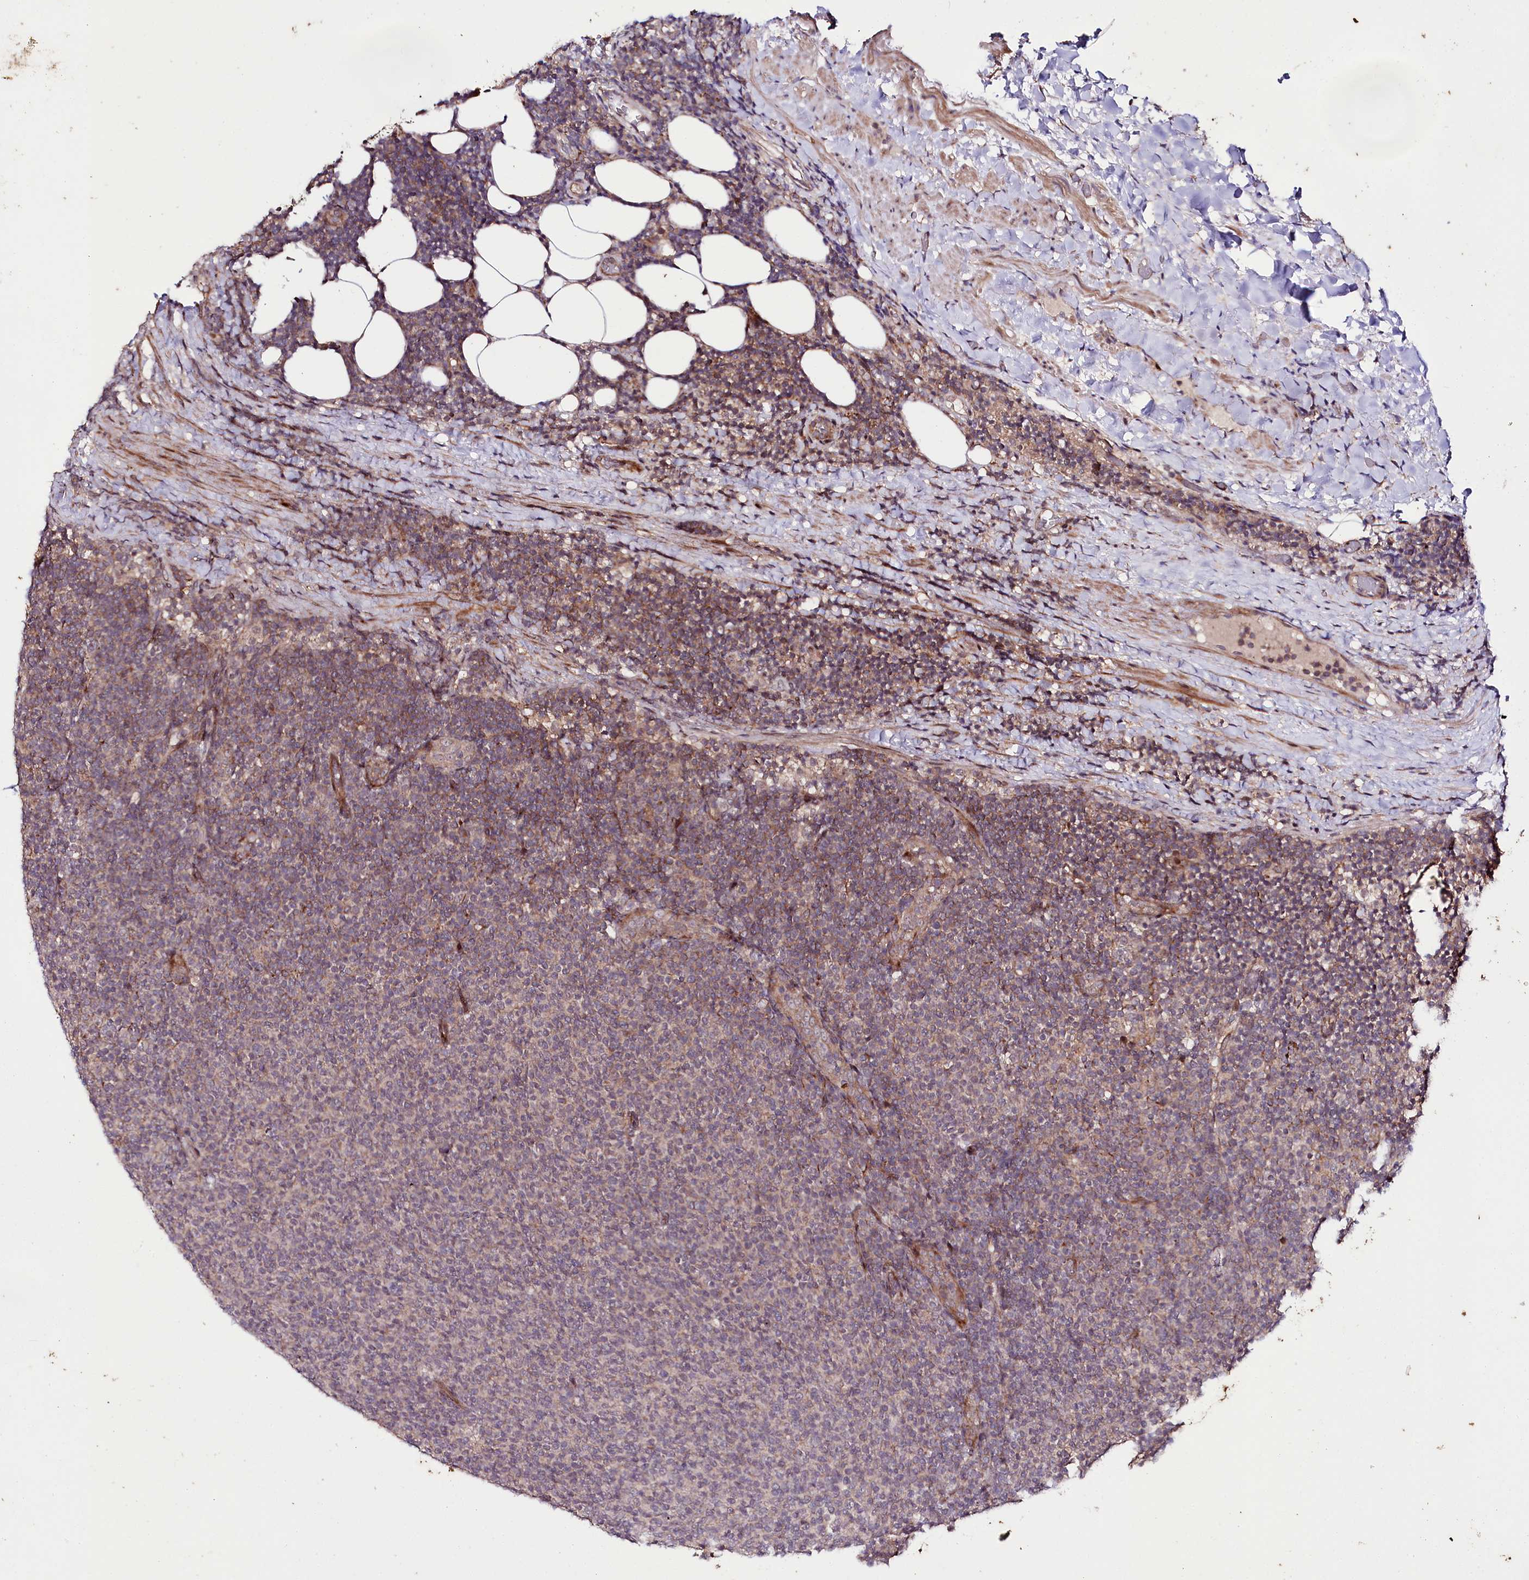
{"staining": {"intensity": "moderate", "quantity": "<25%", "location": "cytoplasmic/membranous"}, "tissue": "lymphoma", "cell_type": "Tumor cells", "image_type": "cancer", "snomed": [{"axis": "morphology", "description": "Malignant lymphoma, non-Hodgkin's type, Low grade"}, {"axis": "topography", "description": "Lymph node"}], "caption": "The immunohistochemical stain highlights moderate cytoplasmic/membranous staining in tumor cells of malignant lymphoma, non-Hodgkin's type (low-grade) tissue. Immunohistochemistry (ihc) stains the protein of interest in brown and the nuclei are stained blue.", "gene": "PHLDB1", "patient": {"sex": "male", "age": 66}}